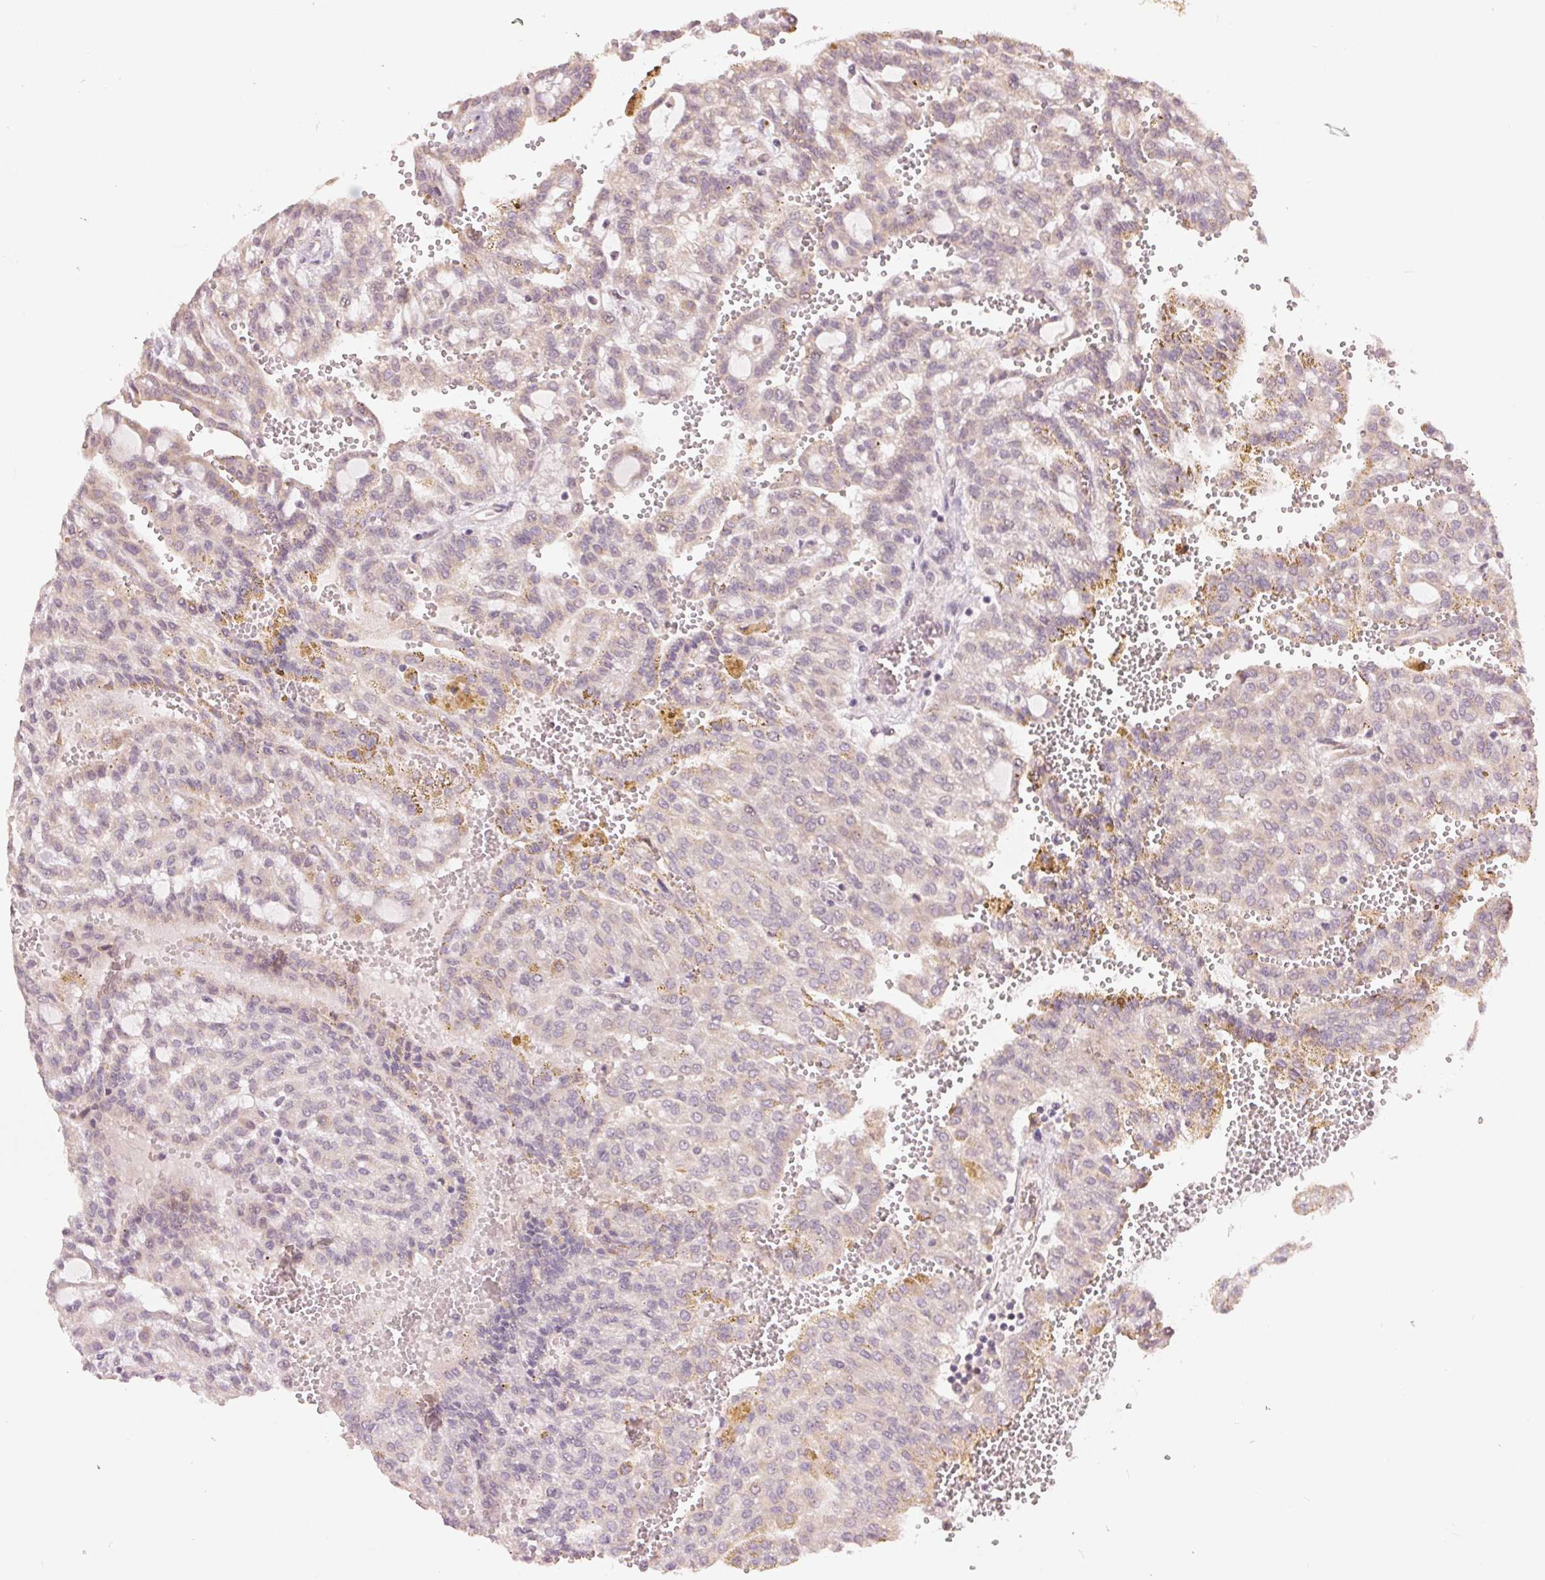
{"staining": {"intensity": "weak", "quantity": "<25%", "location": "cytoplasmic/membranous"}, "tissue": "renal cancer", "cell_type": "Tumor cells", "image_type": "cancer", "snomed": [{"axis": "morphology", "description": "Adenocarcinoma, NOS"}, {"axis": "topography", "description": "Kidney"}], "caption": "High magnification brightfield microscopy of renal cancer stained with DAB (3,3'-diaminobenzidine) (brown) and counterstained with hematoxylin (blue): tumor cells show no significant expression.", "gene": "SLC20A1", "patient": {"sex": "male", "age": 63}}